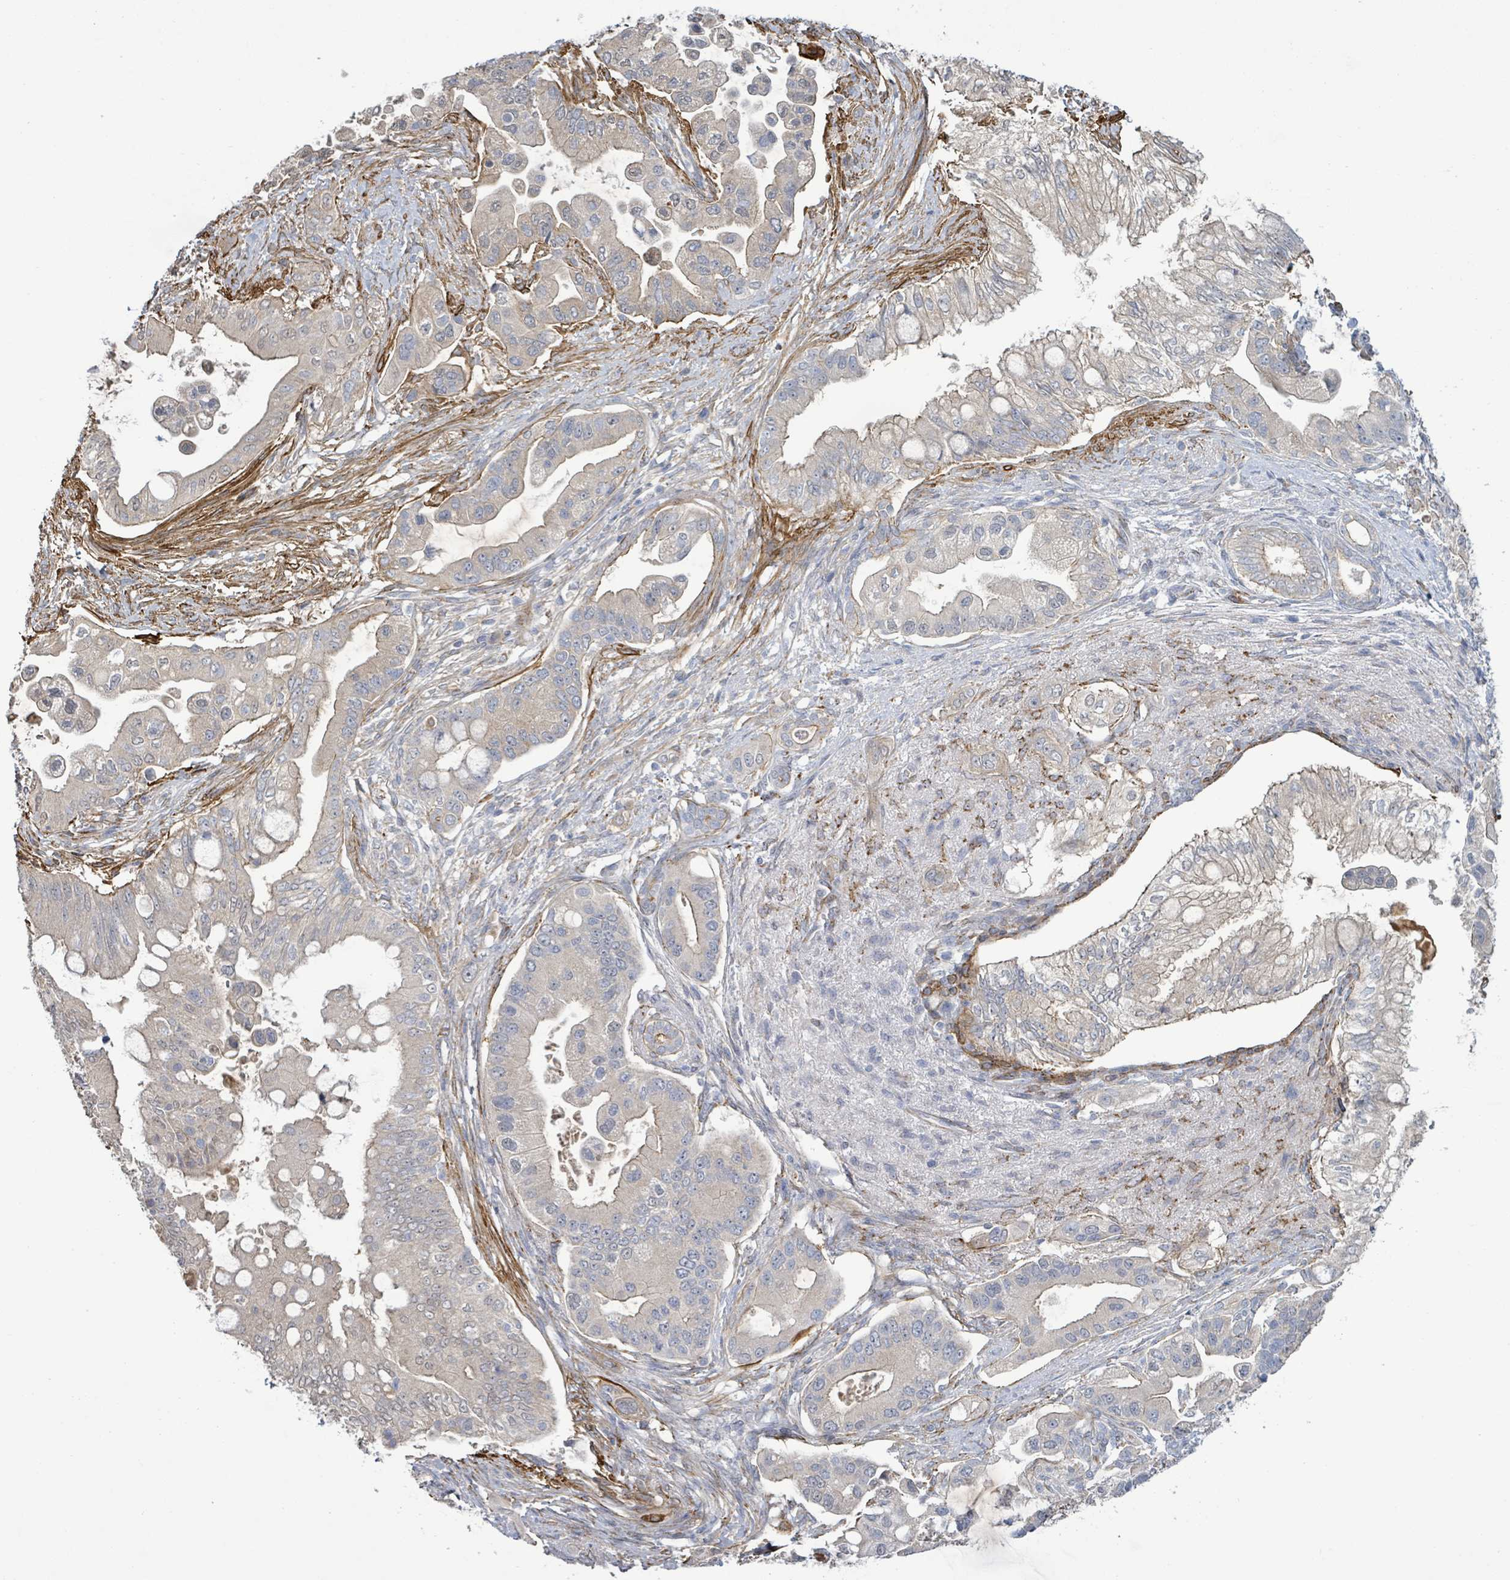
{"staining": {"intensity": "negative", "quantity": "none", "location": "none"}, "tissue": "pancreatic cancer", "cell_type": "Tumor cells", "image_type": "cancer", "snomed": [{"axis": "morphology", "description": "Adenocarcinoma, NOS"}, {"axis": "topography", "description": "Pancreas"}], "caption": "Human pancreatic adenocarcinoma stained for a protein using immunohistochemistry (IHC) demonstrates no staining in tumor cells.", "gene": "DMRTC1B", "patient": {"sex": "male", "age": 57}}